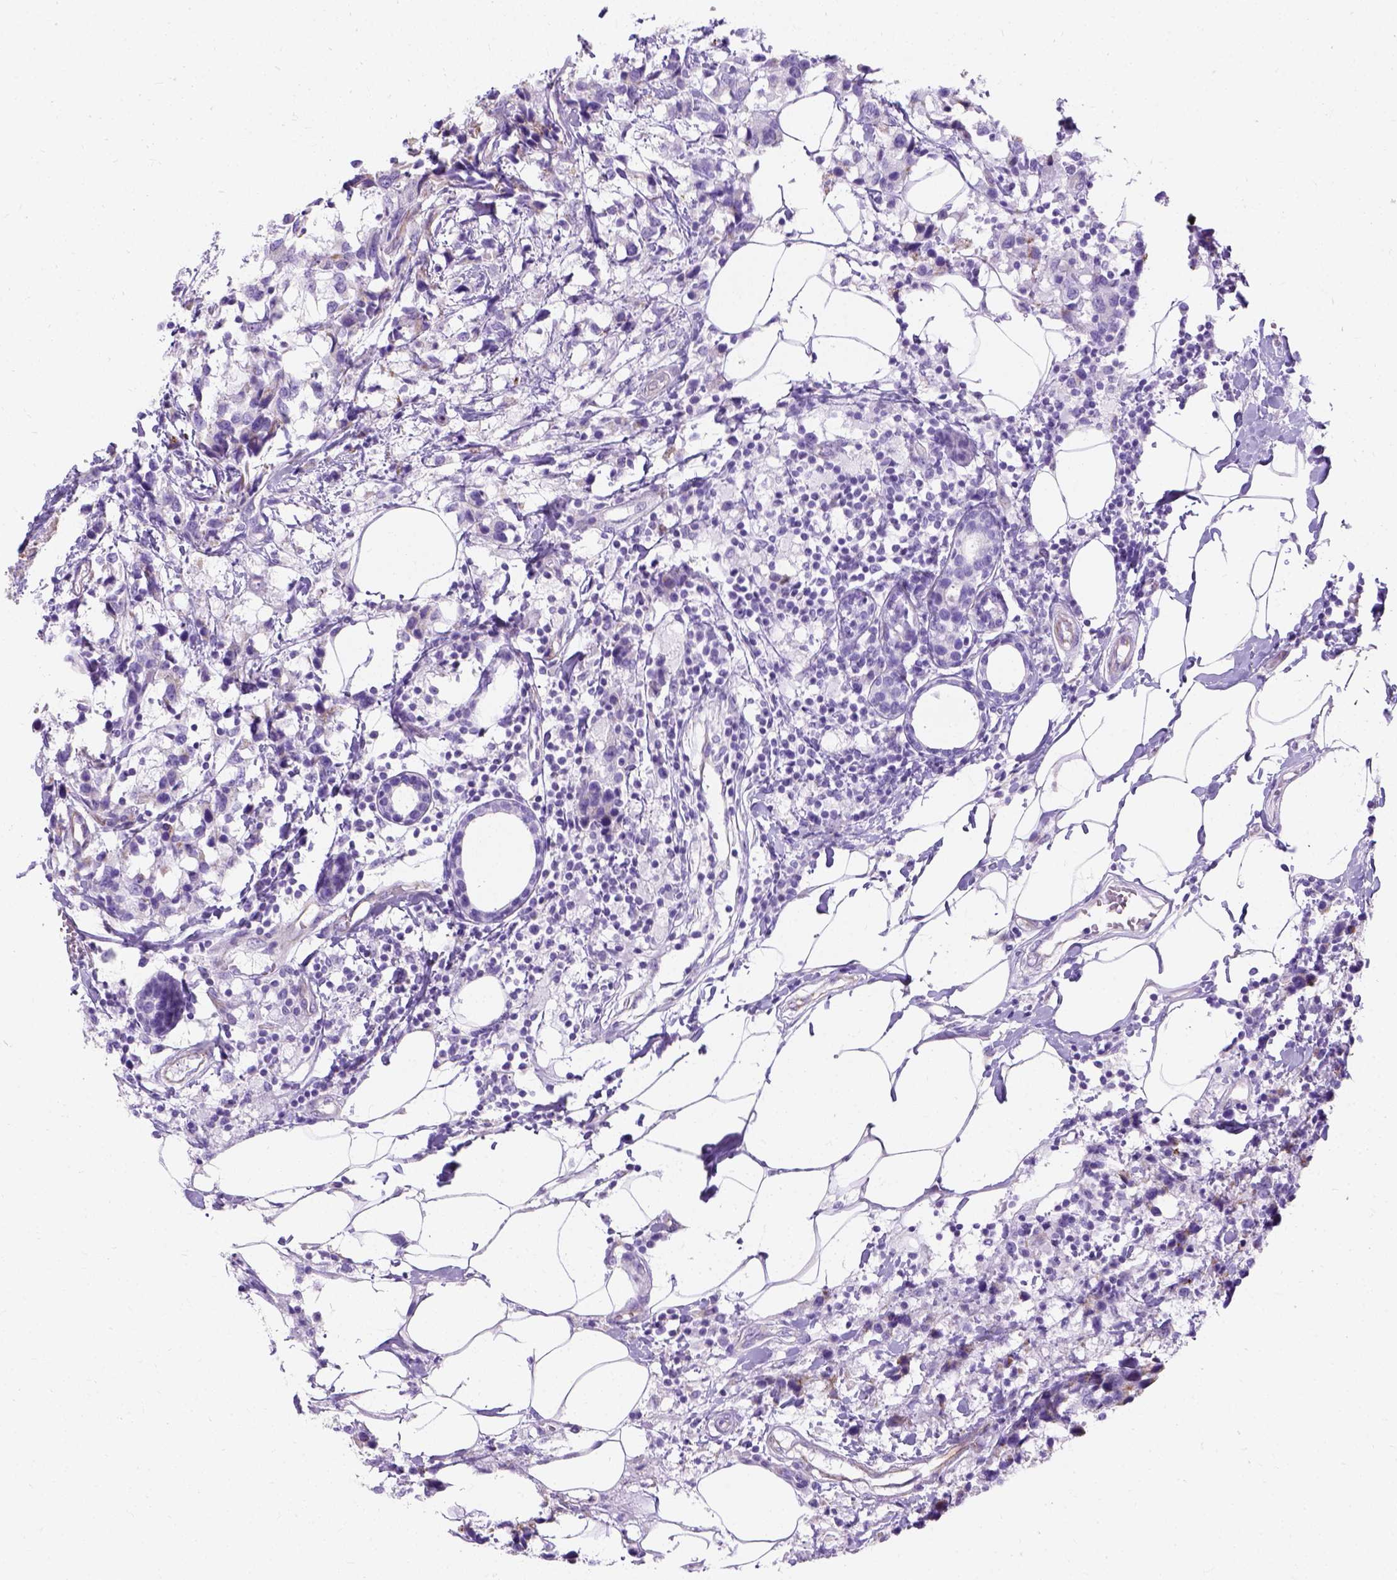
{"staining": {"intensity": "negative", "quantity": "none", "location": "none"}, "tissue": "breast cancer", "cell_type": "Tumor cells", "image_type": "cancer", "snomed": [{"axis": "morphology", "description": "Lobular carcinoma"}, {"axis": "topography", "description": "Breast"}], "caption": "Tumor cells are negative for protein expression in human breast cancer.", "gene": "MYH15", "patient": {"sex": "female", "age": 59}}